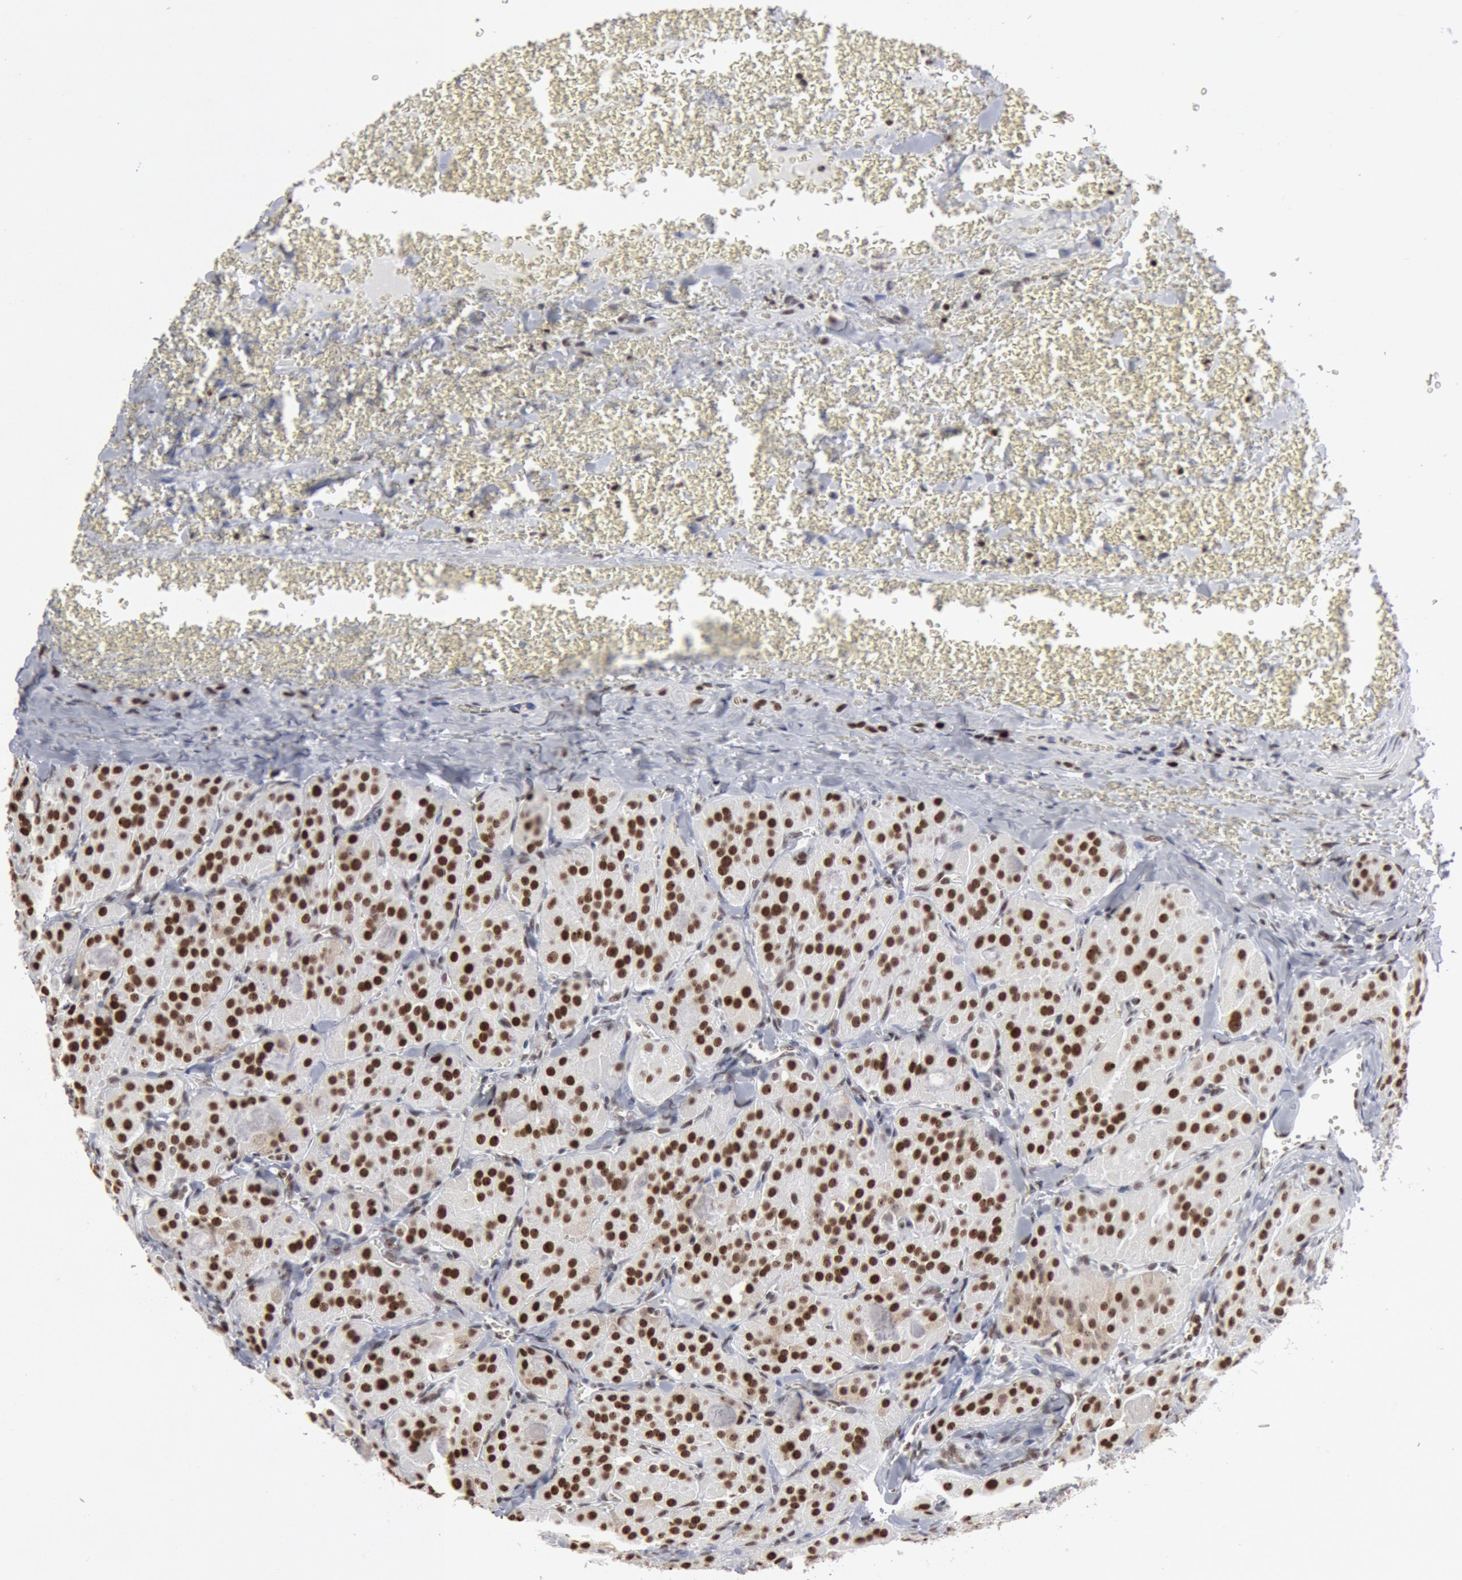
{"staining": {"intensity": "strong", "quantity": ">75%", "location": "nuclear"}, "tissue": "thyroid cancer", "cell_type": "Tumor cells", "image_type": "cancer", "snomed": [{"axis": "morphology", "description": "Carcinoma, NOS"}, {"axis": "topography", "description": "Thyroid gland"}], "caption": "Tumor cells demonstrate high levels of strong nuclear positivity in approximately >75% of cells in human thyroid carcinoma. (DAB (3,3'-diaminobenzidine) = brown stain, brightfield microscopy at high magnification).", "gene": "SUB1", "patient": {"sex": "male", "age": 76}}